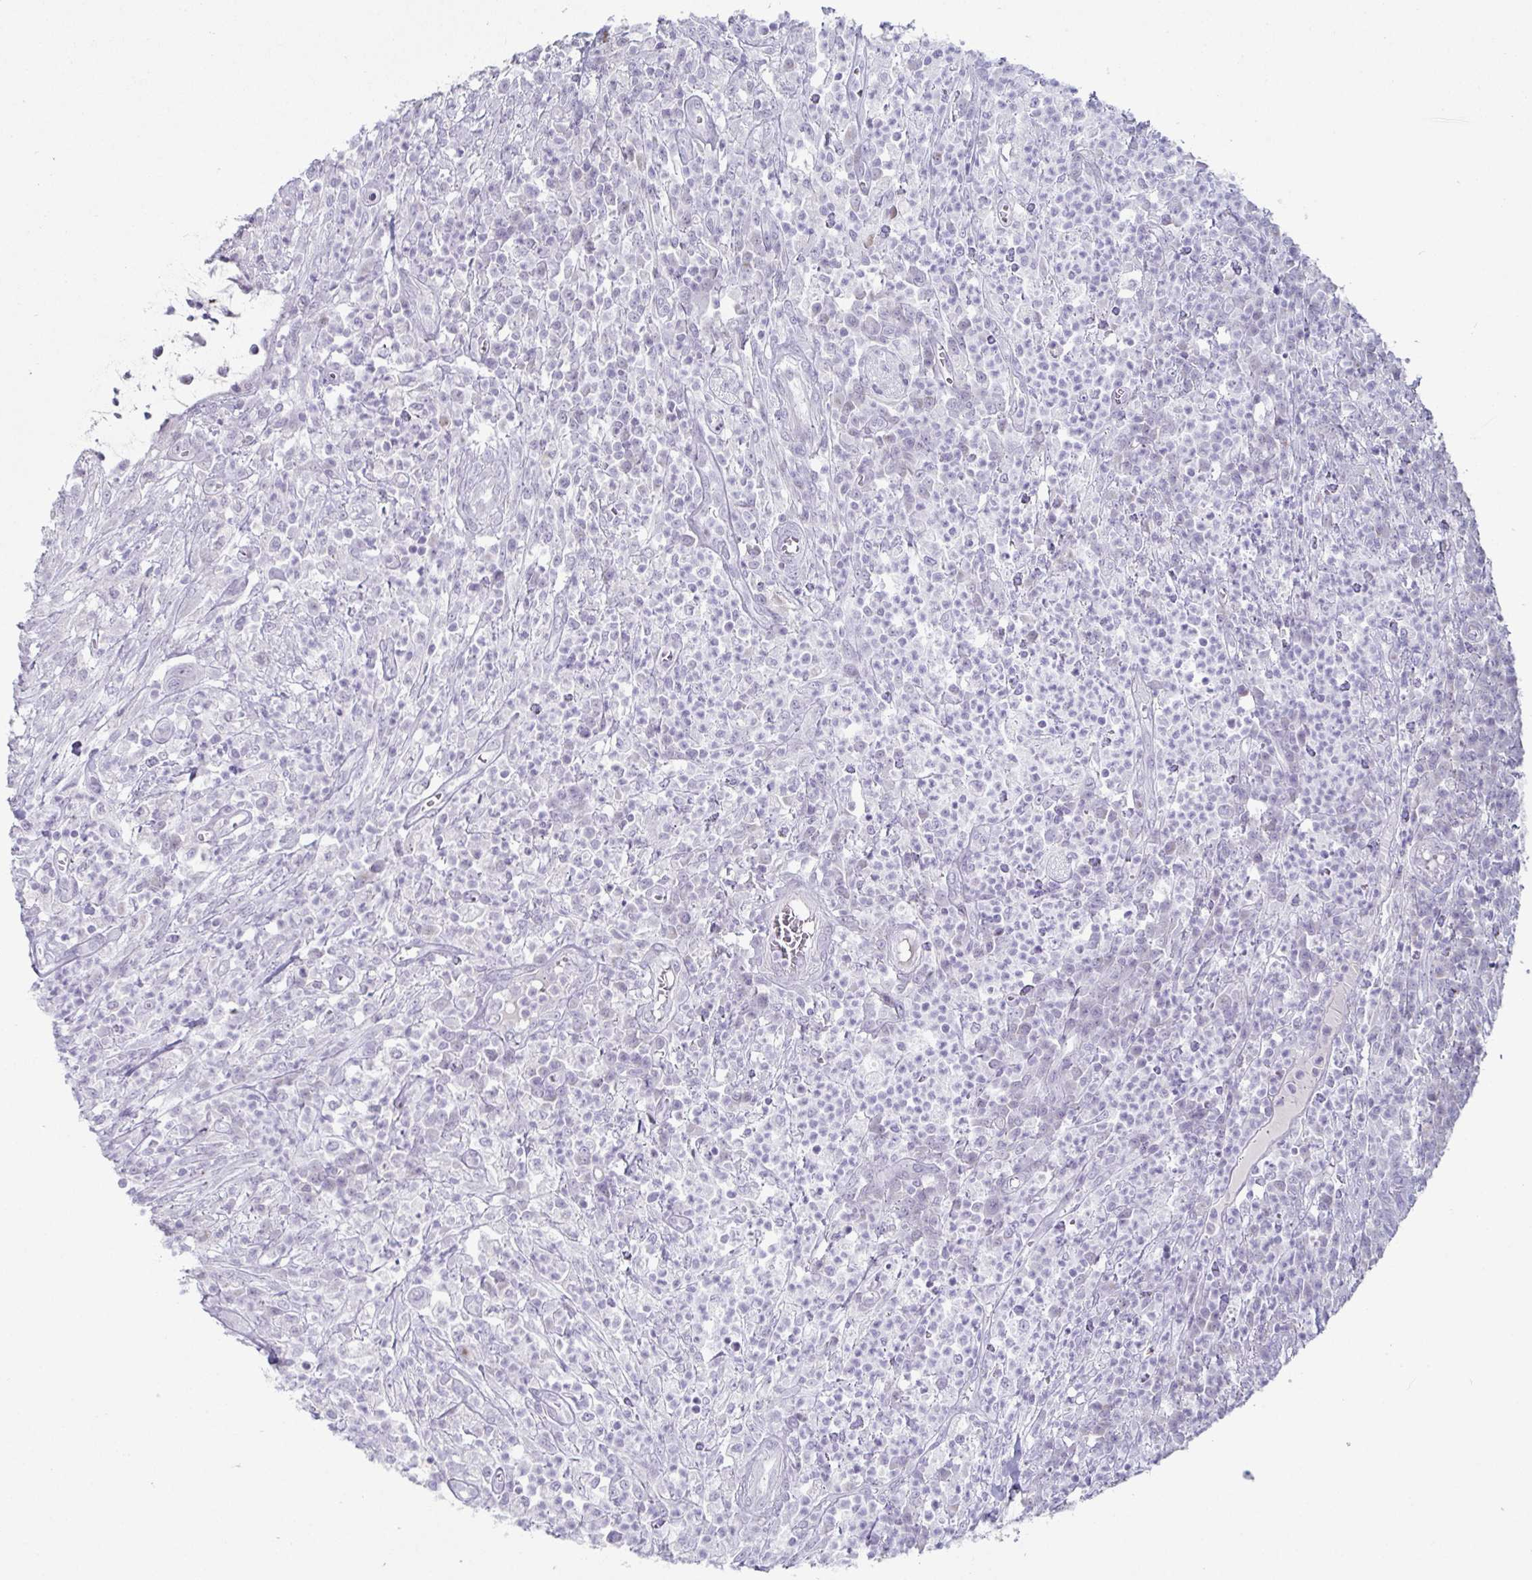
{"staining": {"intensity": "negative", "quantity": "none", "location": "none"}, "tissue": "colorectal cancer", "cell_type": "Tumor cells", "image_type": "cancer", "snomed": [{"axis": "morphology", "description": "Adenocarcinoma, NOS"}, {"axis": "topography", "description": "Colon"}], "caption": "Immunohistochemistry (IHC) photomicrograph of colorectal adenocarcinoma stained for a protein (brown), which exhibits no staining in tumor cells.", "gene": "VSIG10L", "patient": {"sex": "male", "age": 65}}